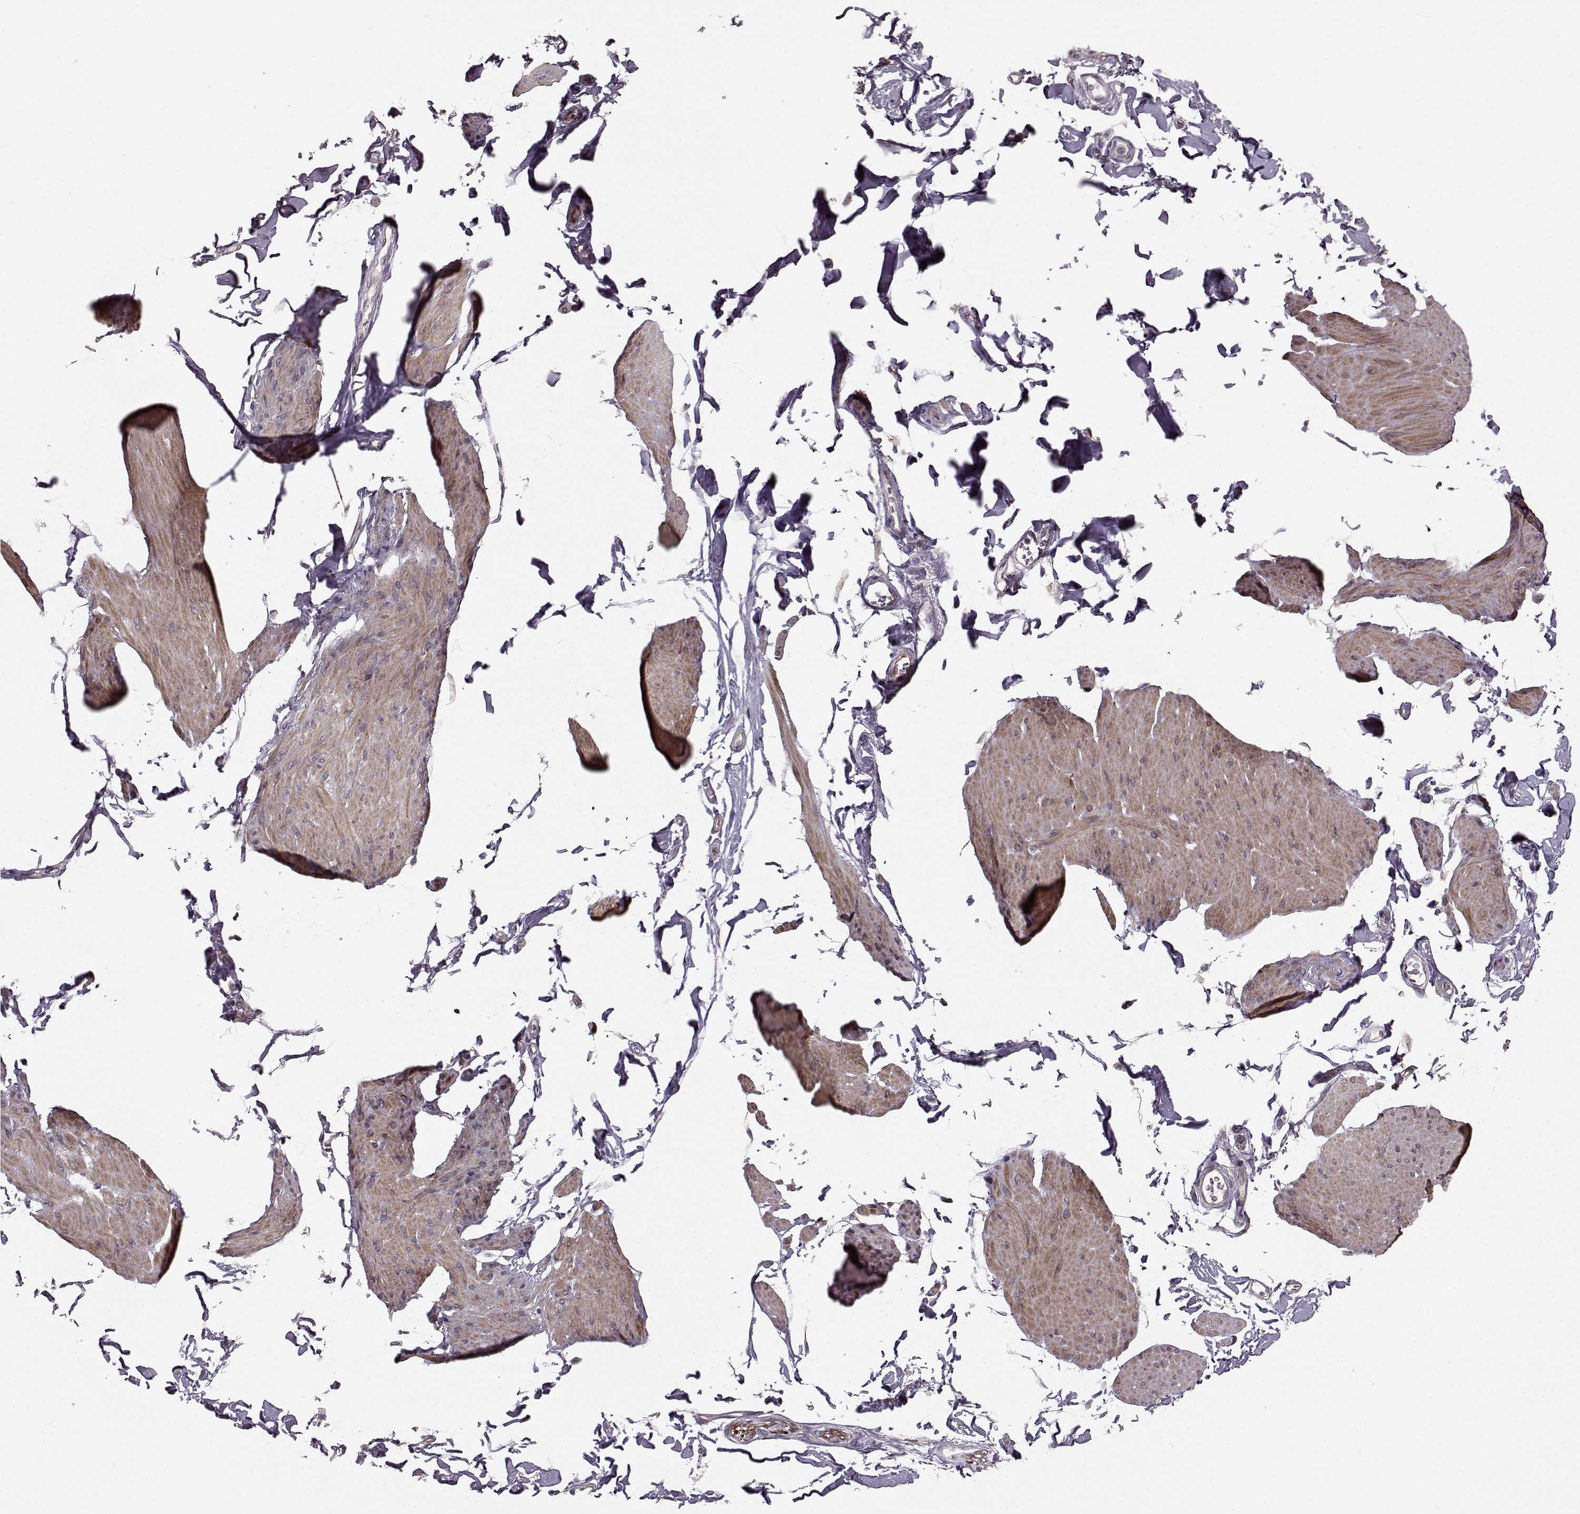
{"staining": {"intensity": "weak", "quantity": "<25%", "location": "cytoplasmic/membranous"}, "tissue": "smooth muscle", "cell_type": "Smooth muscle cells", "image_type": "normal", "snomed": [{"axis": "morphology", "description": "Normal tissue, NOS"}, {"axis": "topography", "description": "Adipose tissue"}, {"axis": "topography", "description": "Smooth muscle"}, {"axis": "topography", "description": "Peripheral nerve tissue"}], "caption": "This is a image of IHC staining of benign smooth muscle, which shows no staining in smooth muscle cells.", "gene": "MTR", "patient": {"sex": "male", "age": 83}}